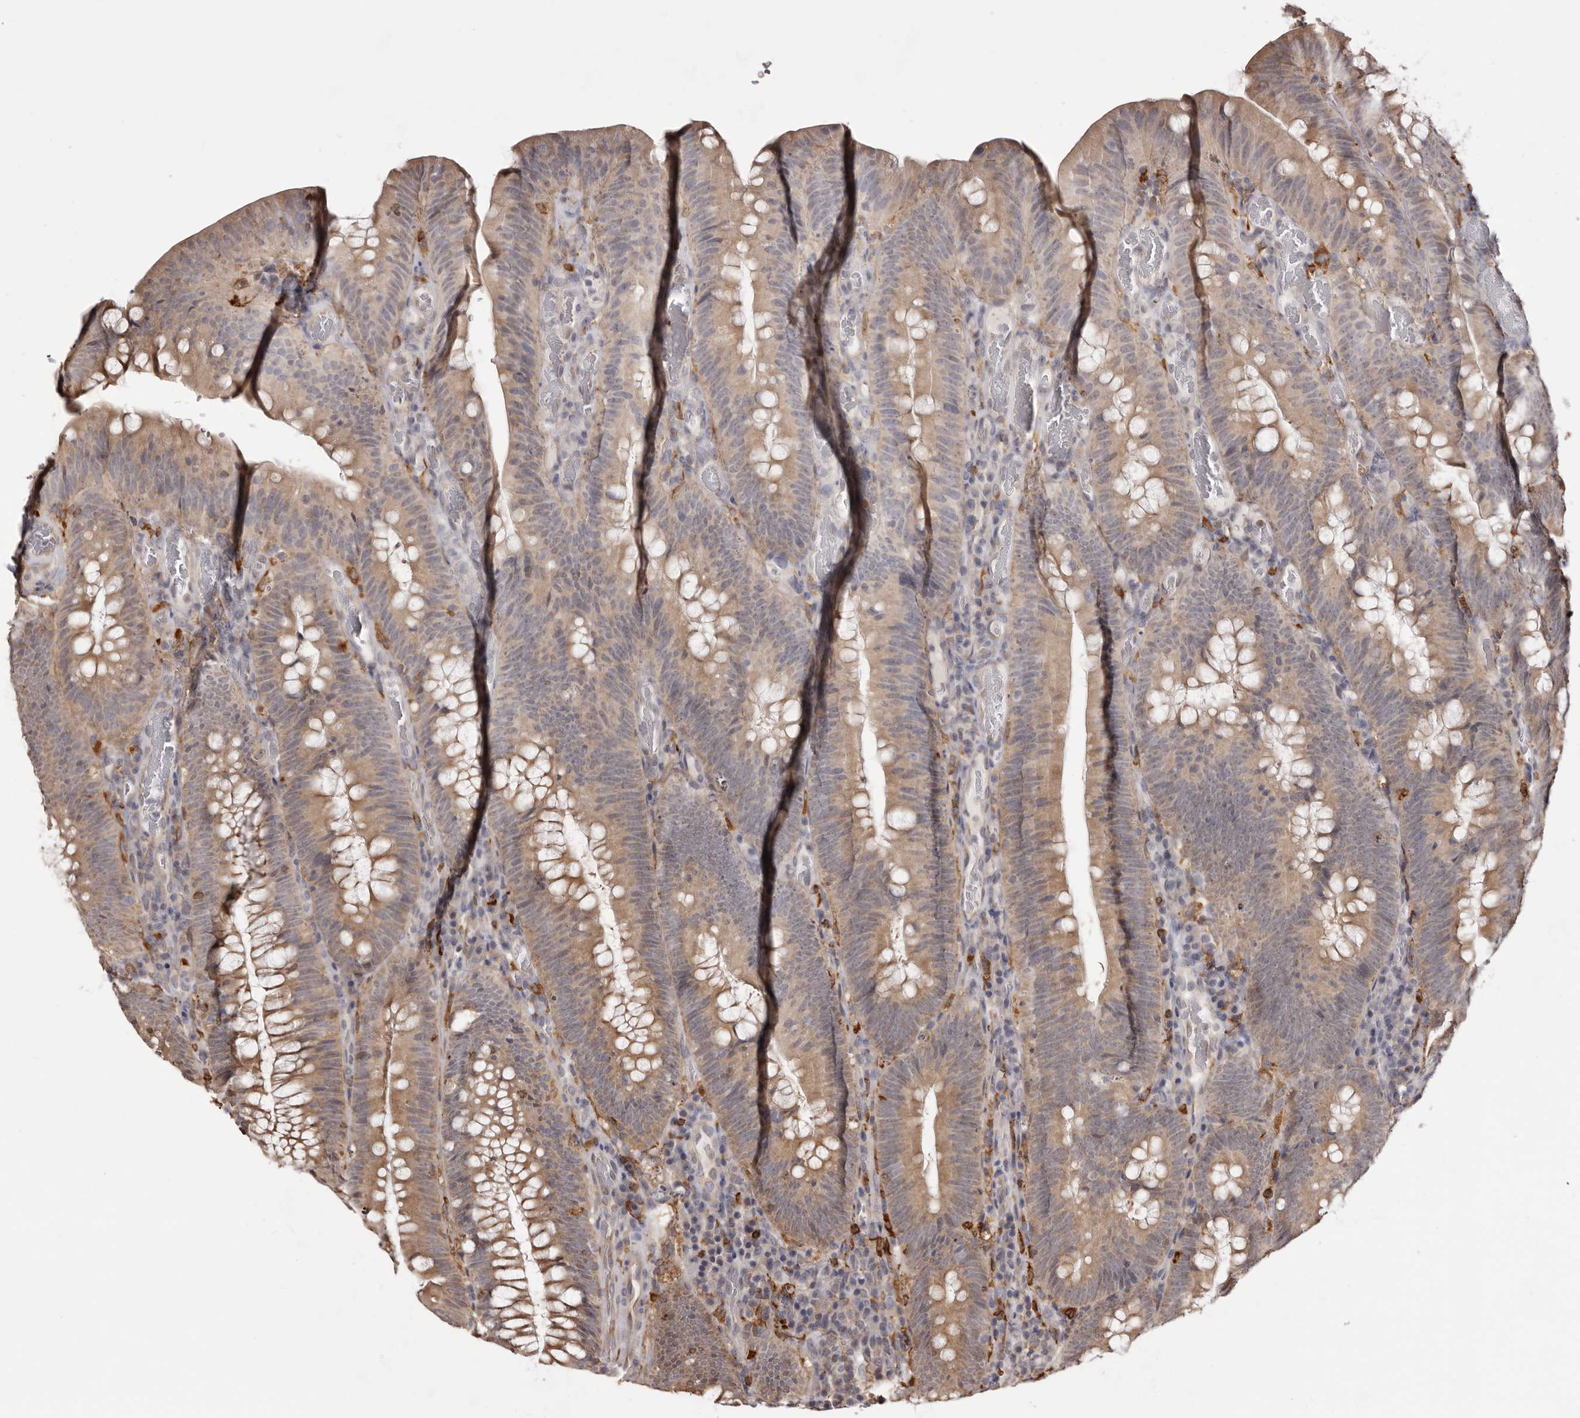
{"staining": {"intensity": "weak", "quantity": ">75%", "location": "cytoplasmic/membranous"}, "tissue": "colorectal cancer", "cell_type": "Tumor cells", "image_type": "cancer", "snomed": [{"axis": "morphology", "description": "Normal tissue, NOS"}, {"axis": "topography", "description": "Colon"}], "caption": "Colorectal cancer was stained to show a protein in brown. There is low levels of weak cytoplasmic/membranous staining in approximately >75% of tumor cells.", "gene": "TNNI1", "patient": {"sex": "female", "age": 82}}